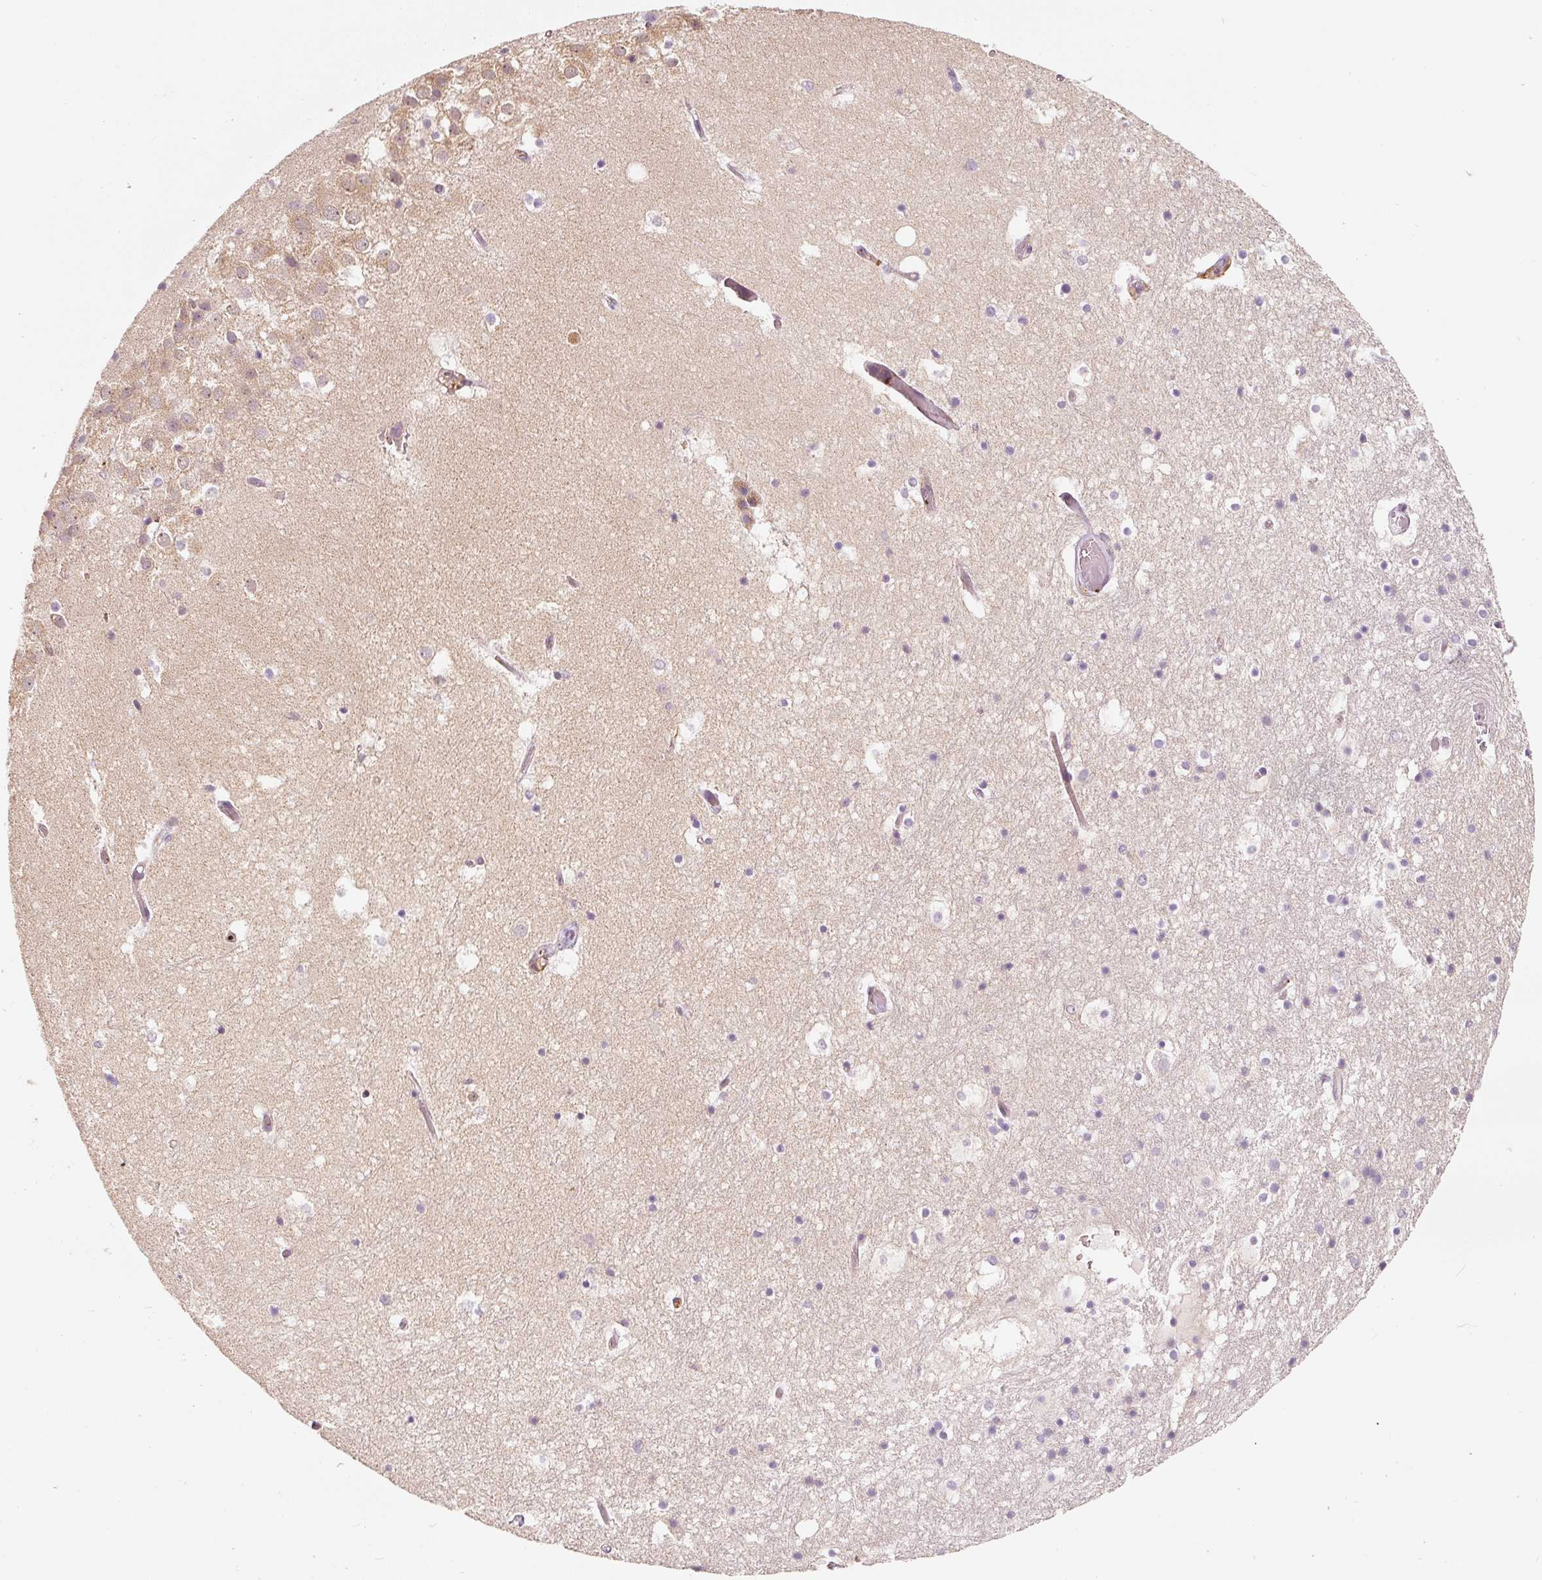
{"staining": {"intensity": "negative", "quantity": "none", "location": "none"}, "tissue": "hippocampus", "cell_type": "Glial cells", "image_type": "normal", "snomed": [{"axis": "morphology", "description": "Normal tissue, NOS"}, {"axis": "topography", "description": "Hippocampus"}], "caption": "An immunohistochemistry (IHC) micrograph of normal hippocampus is shown. There is no staining in glial cells of hippocampus. The staining was performed using DAB (3,3'-diaminobenzidine) to visualize the protein expression in brown, while the nuclei were stained in blue with hematoxylin (Magnification: 20x).", "gene": "IQGAP2", "patient": {"sex": "female", "age": 52}}